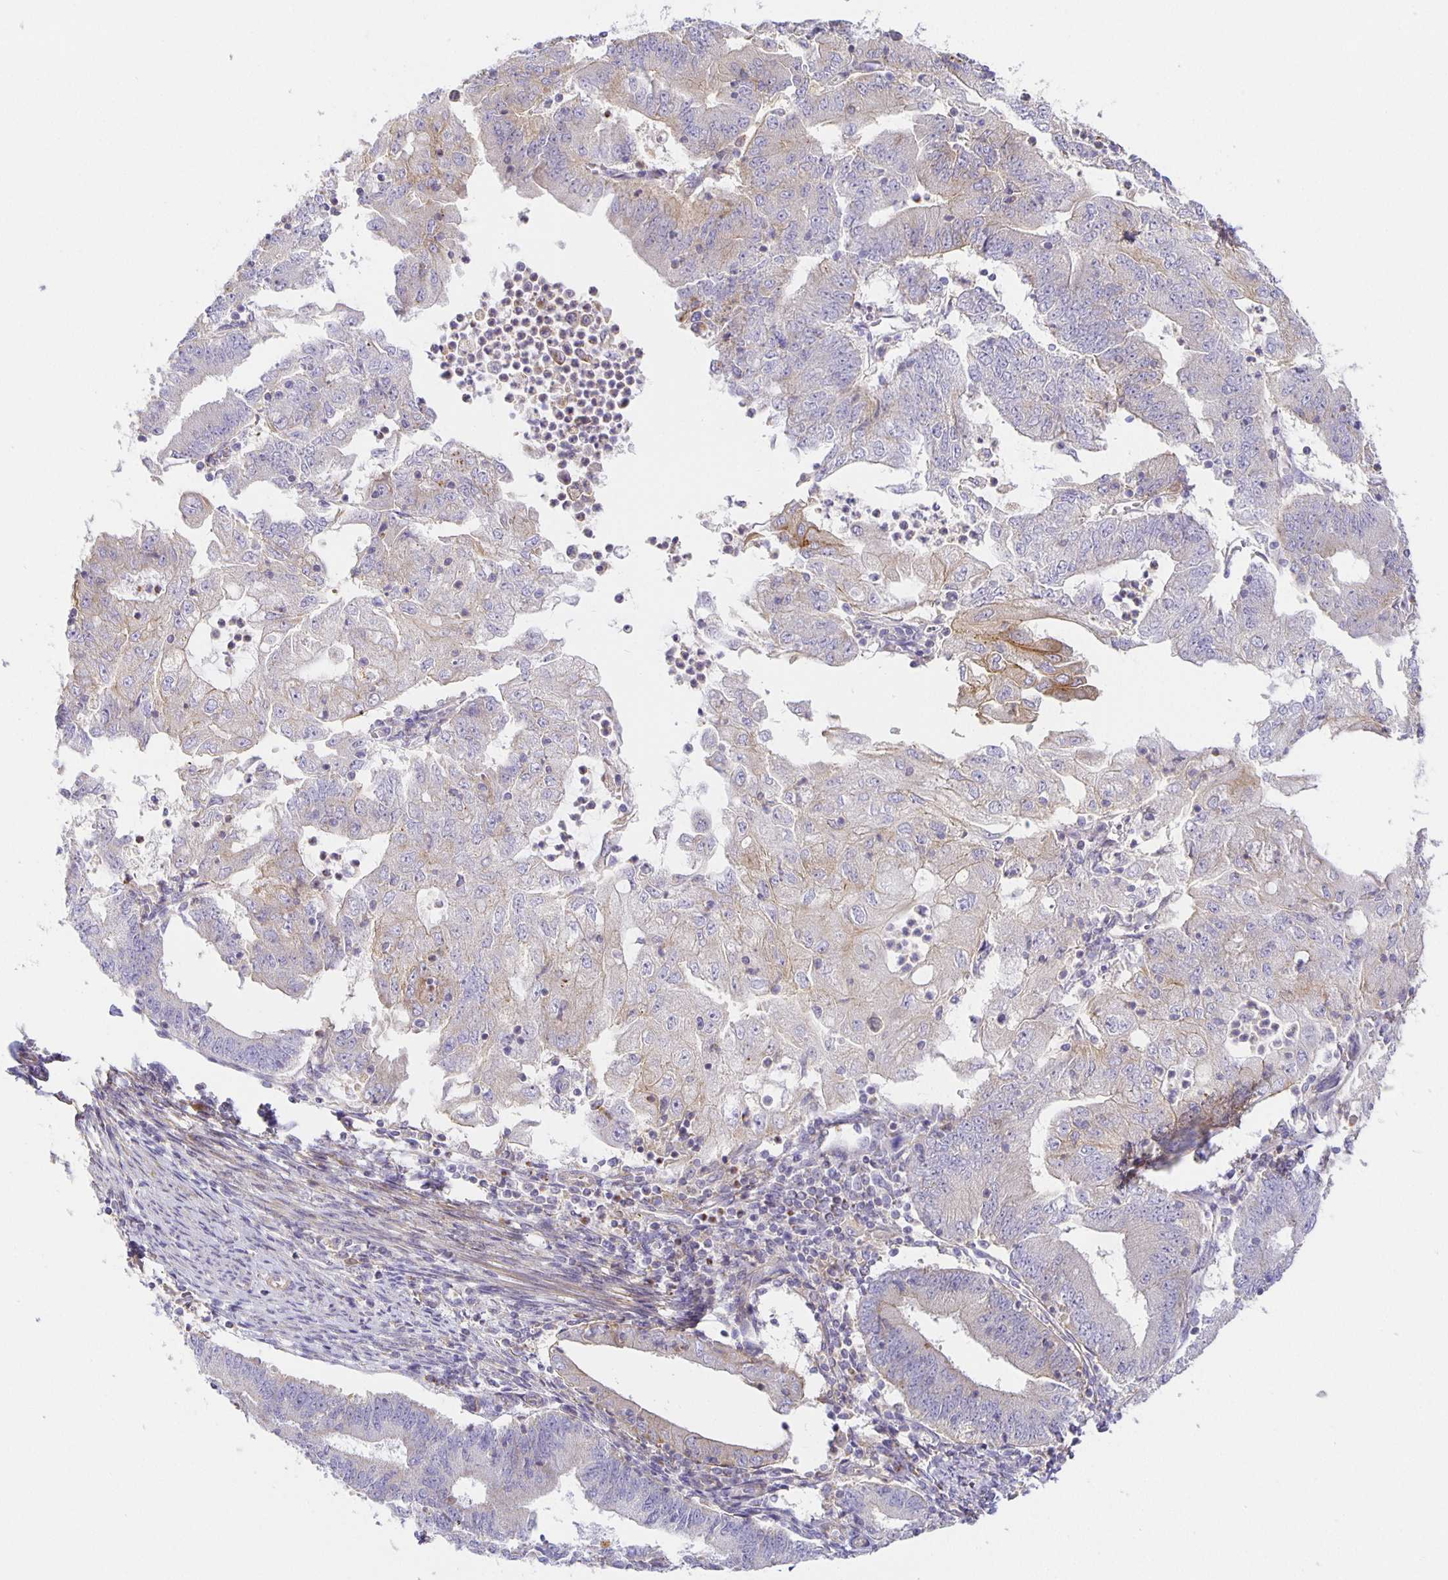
{"staining": {"intensity": "negative", "quantity": "none", "location": "none"}, "tissue": "endometrial cancer", "cell_type": "Tumor cells", "image_type": "cancer", "snomed": [{"axis": "morphology", "description": "Adenocarcinoma, NOS"}, {"axis": "topography", "description": "Endometrium"}], "caption": "This is a image of IHC staining of endometrial cancer (adenocarcinoma), which shows no staining in tumor cells. Brightfield microscopy of immunohistochemistry stained with DAB (brown) and hematoxylin (blue), captured at high magnification.", "gene": "FLRT3", "patient": {"sex": "female", "age": 70}}